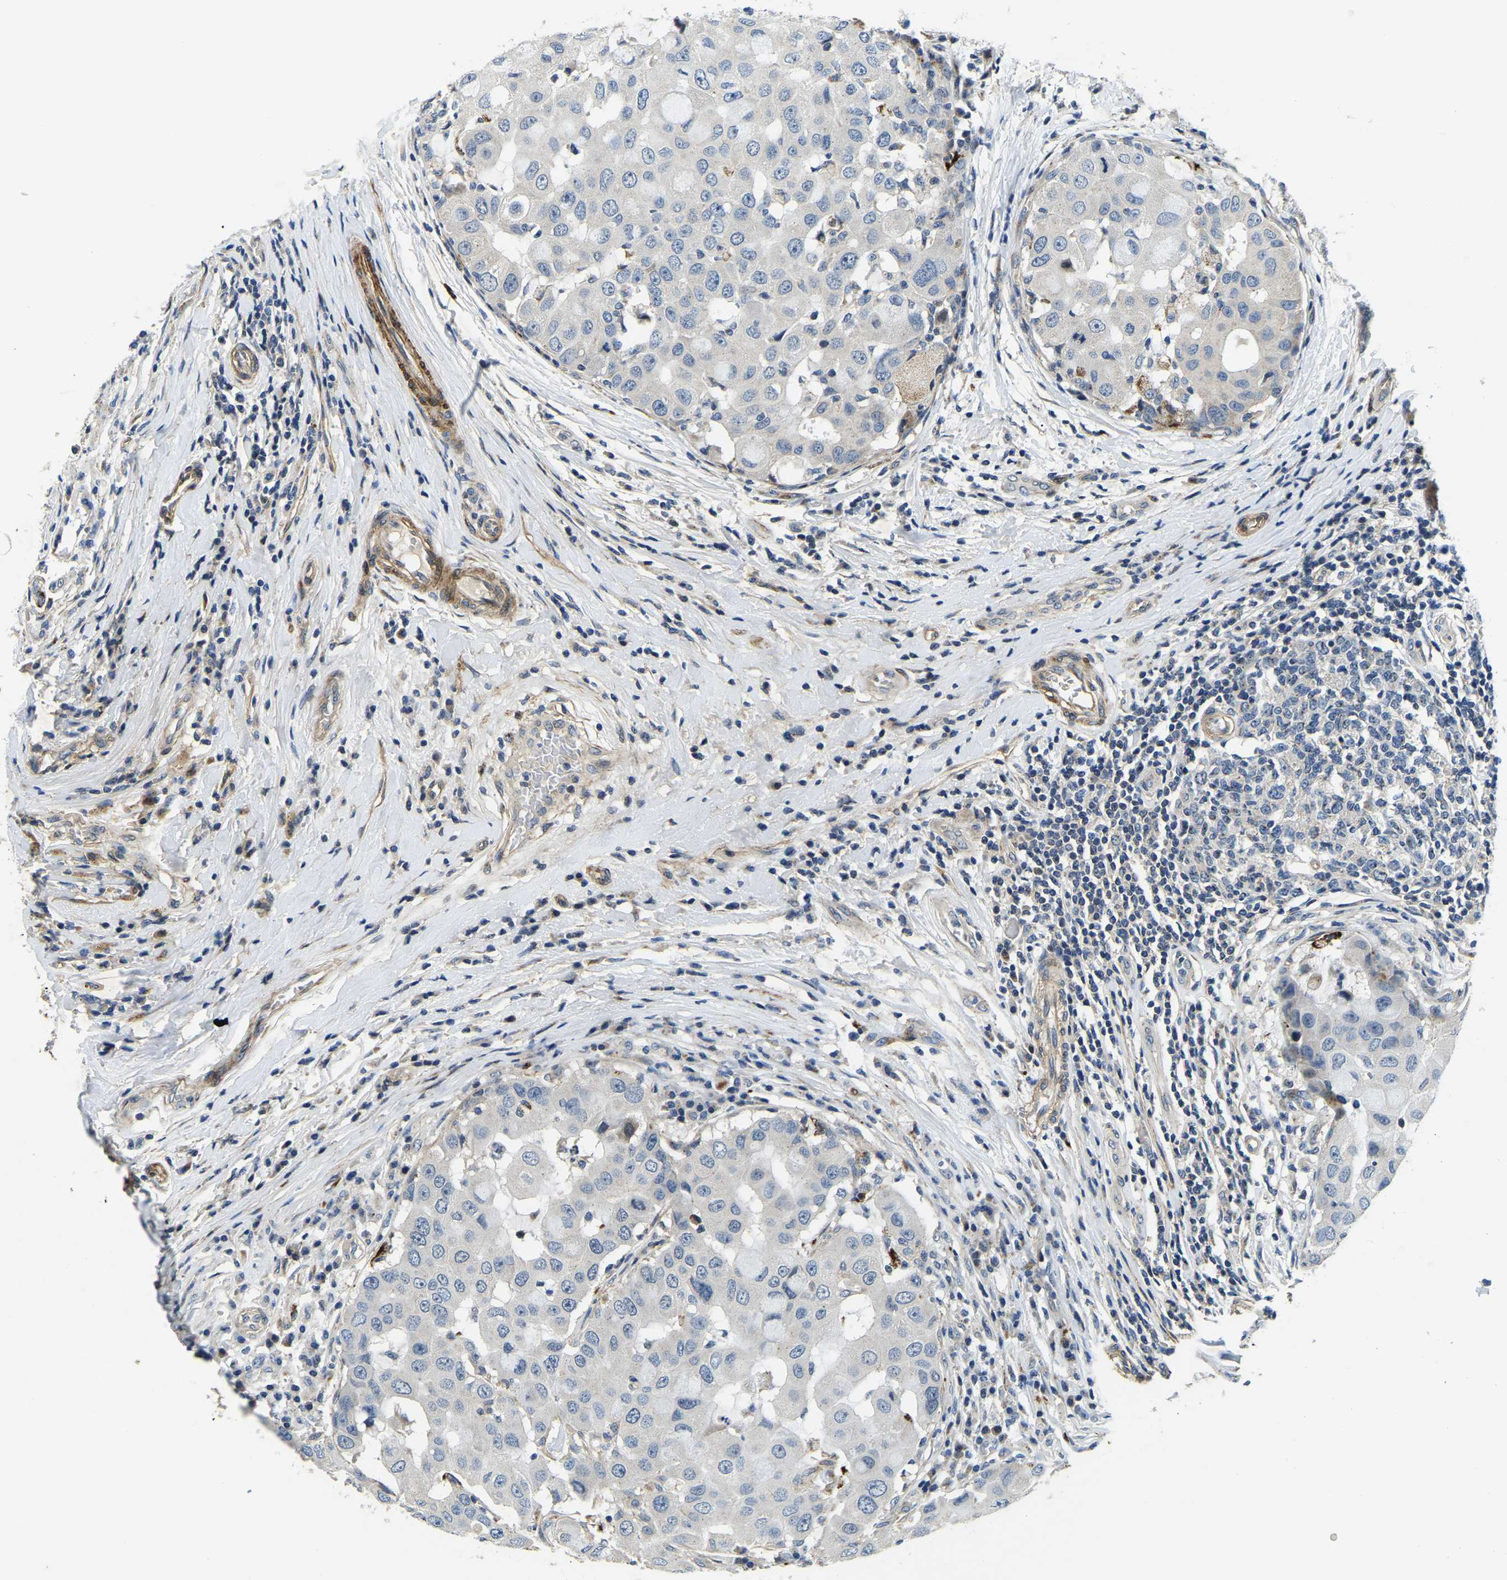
{"staining": {"intensity": "negative", "quantity": "none", "location": "none"}, "tissue": "breast cancer", "cell_type": "Tumor cells", "image_type": "cancer", "snomed": [{"axis": "morphology", "description": "Duct carcinoma"}, {"axis": "topography", "description": "Breast"}], "caption": "Immunohistochemistry (IHC) of human breast cancer (invasive ductal carcinoma) displays no staining in tumor cells.", "gene": "RNF39", "patient": {"sex": "female", "age": 27}}